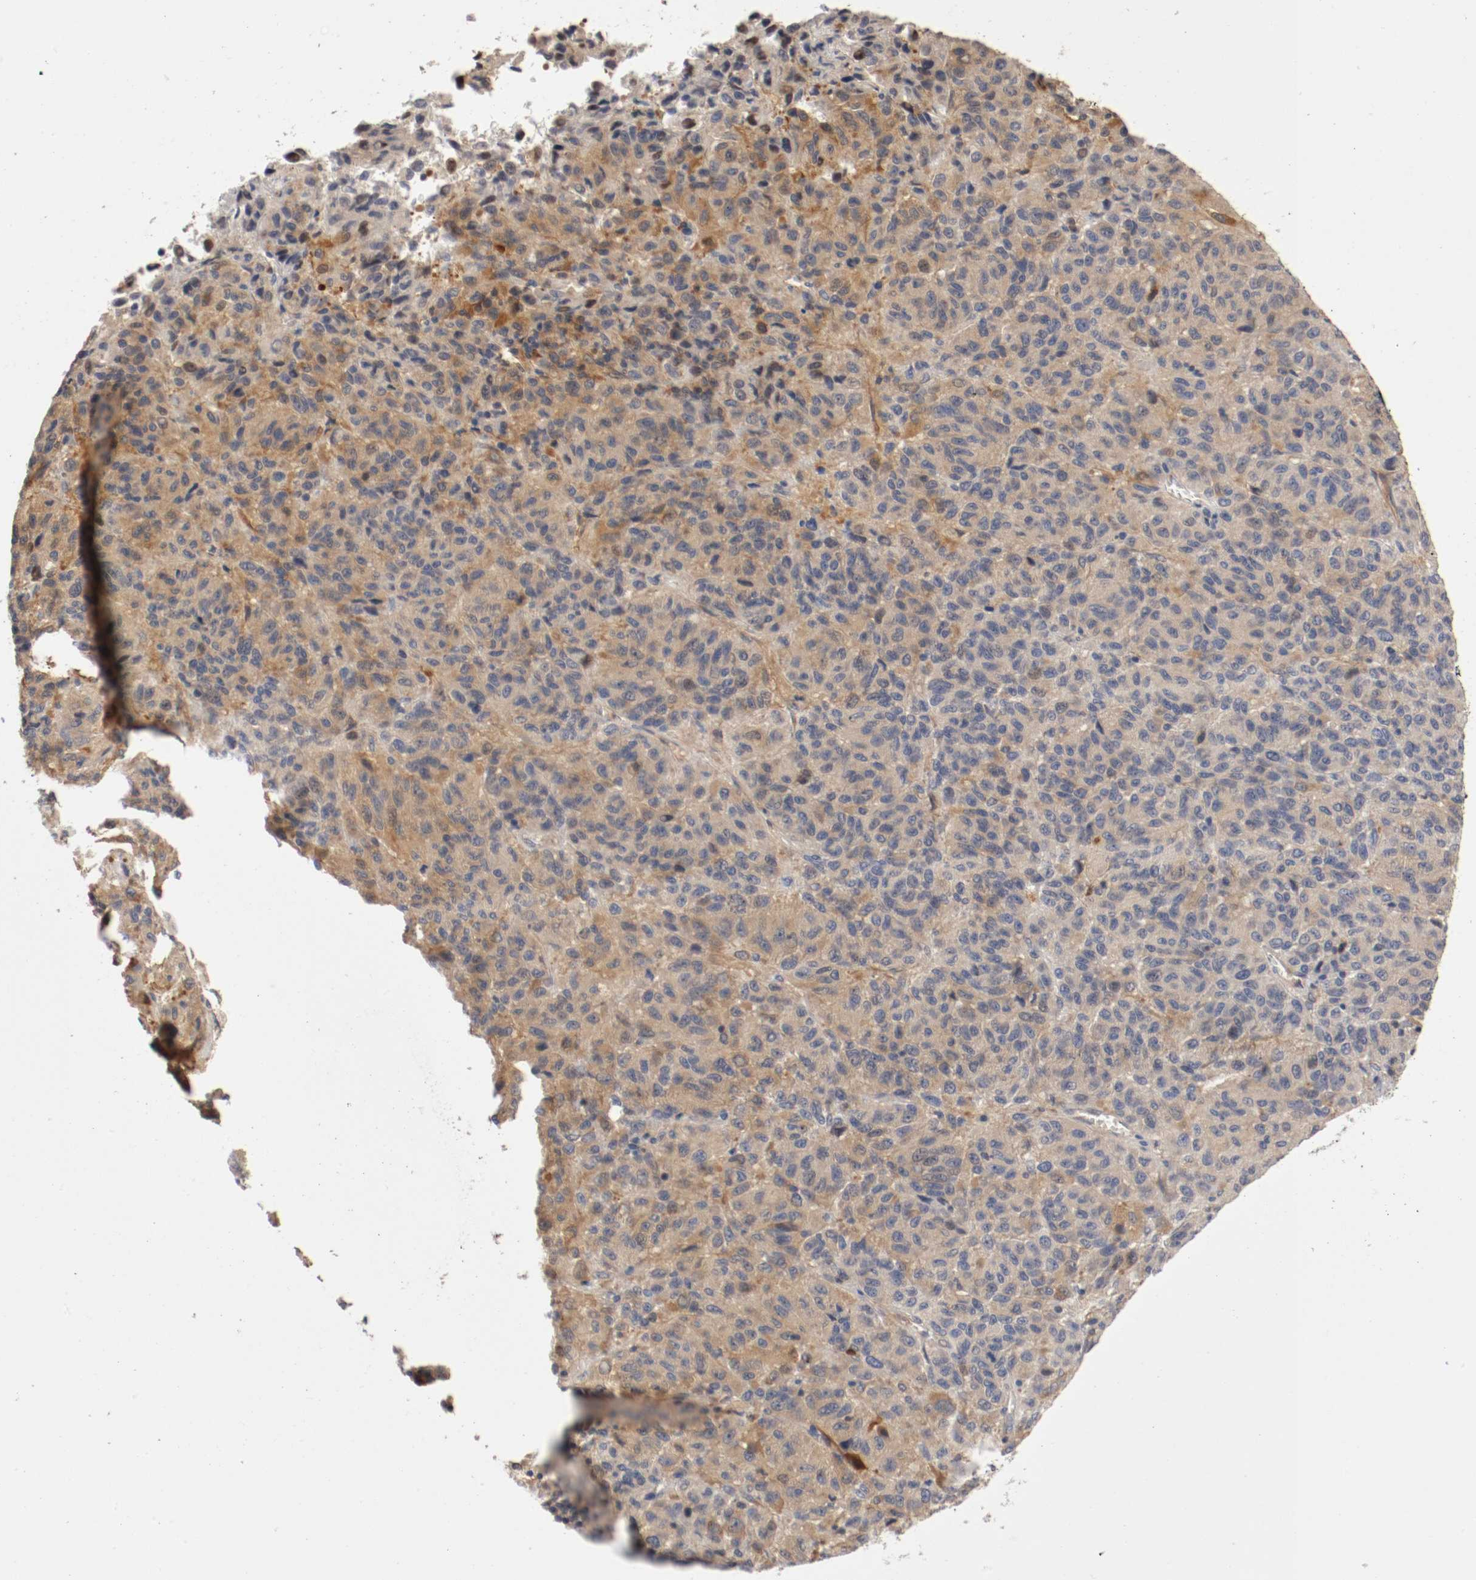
{"staining": {"intensity": "weak", "quantity": ">75%", "location": "cytoplasmic/membranous"}, "tissue": "melanoma", "cell_type": "Tumor cells", "image_type": "cancer", "snomed": [{"axis": "morphology", "description": "Malignant melanoma, Metastatic site"}, {"axis": "topography", "description": "Lung"}], "caption": "Weak cytoplasmic/membranous staining for a protein is identified in about >75% of tumor cells of melanoma using immunohistochemistry.", "gene": "RBM23", "patient": {"sex": "male", "age": 64}}